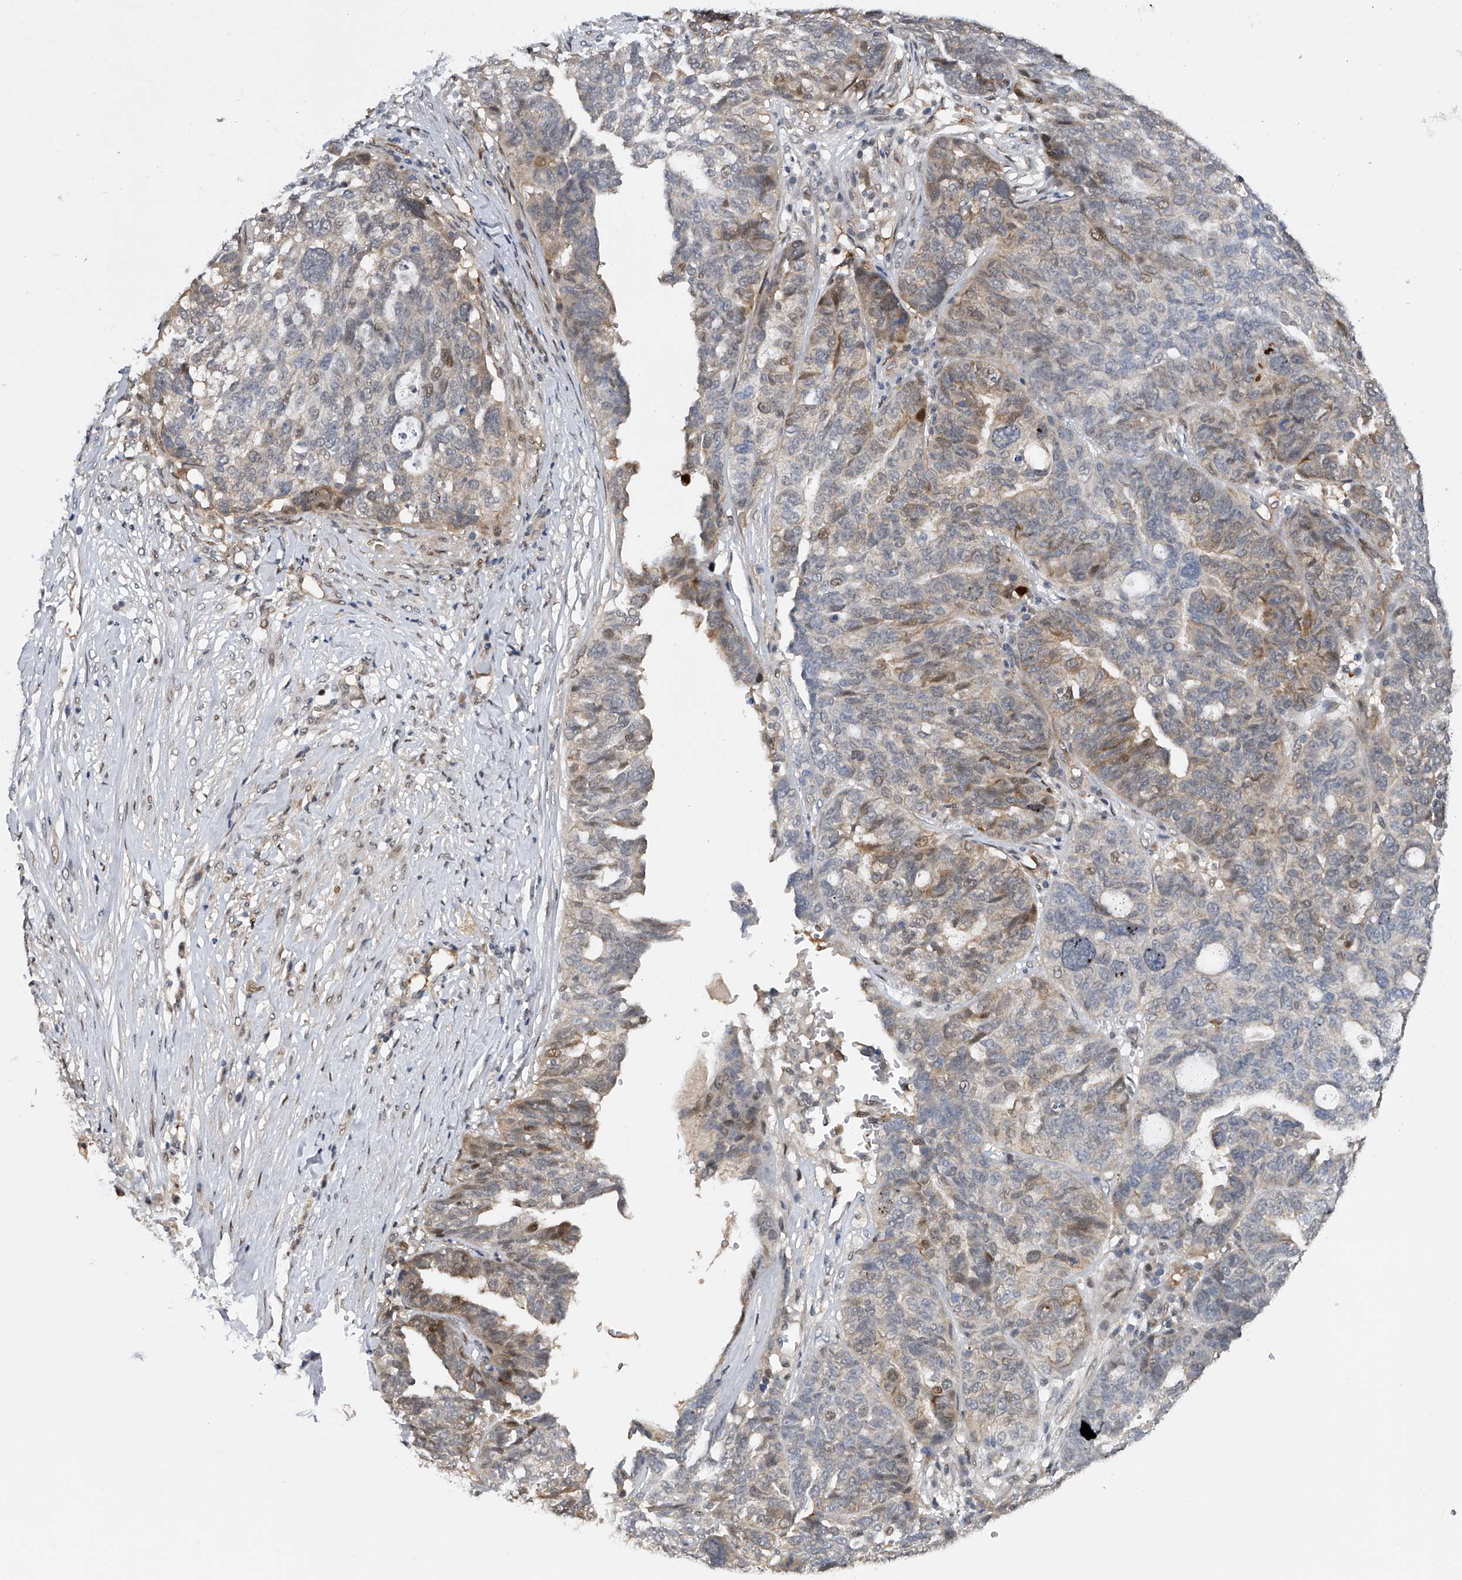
{"staining": {"intensity": "weak", "quantity": "<25%", "location": "cytoplasmic/membranous"}, "tissue": "ovarian cancer", "cell_type": "Tumor cells", "image_type": "cancer", "snomed": [{"axis": "morphology", "description": "Cystadenocarcinoma, serous, NOS"}, {"axis": "topography", "description": "Ovary"}], "caption": "The immunohistochemistry (IHC) photomicrograph has no significant positivity in tumor cells of ovarian serous cystadenocarcinoma tissue.", "gene": "RWDD2A", "patient": {"sex": "female", "age": 59}}